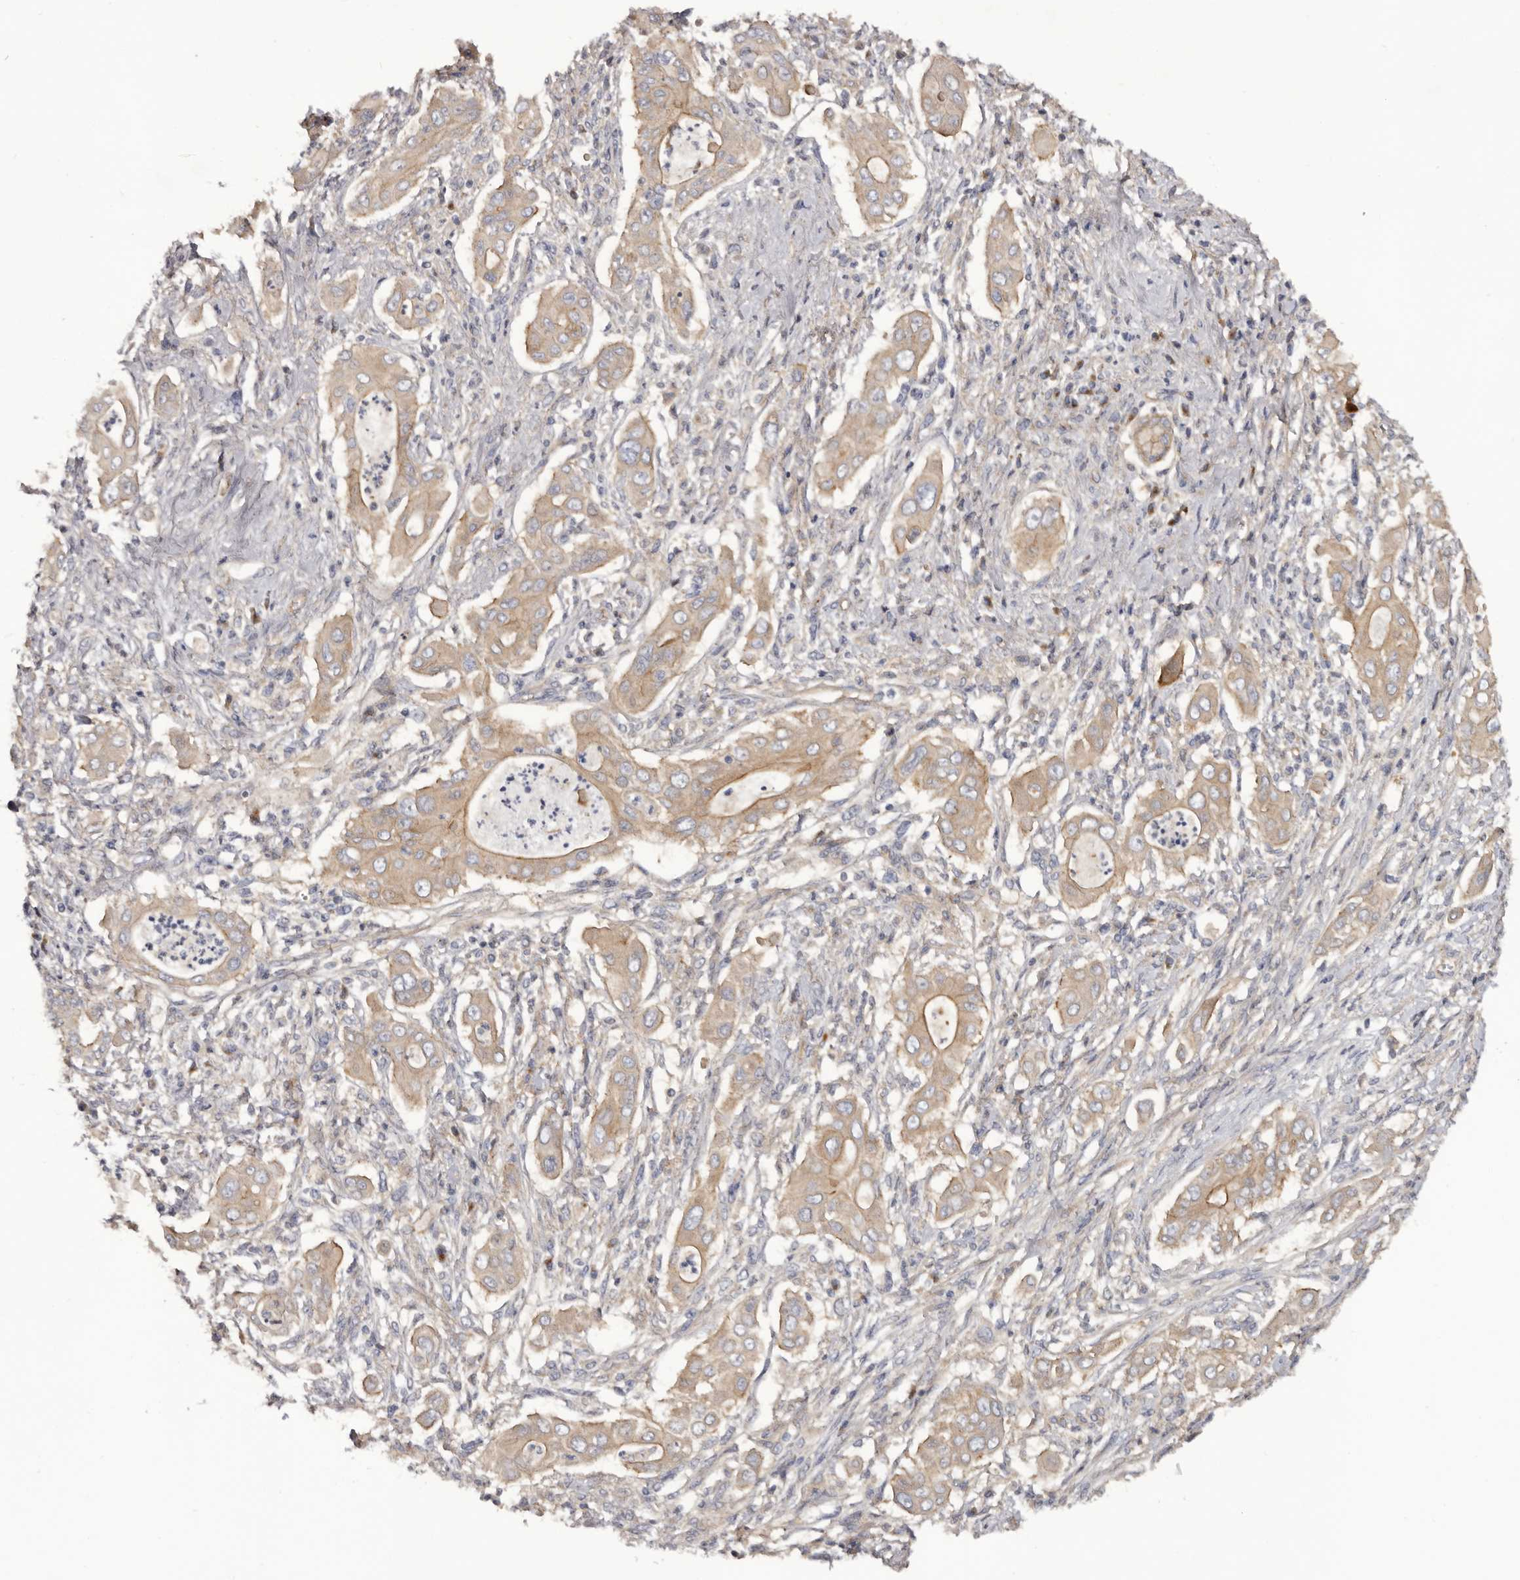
{"staining": {"intensity": "weak", "quantity": ">75%", "location": "cytoplasmic/membranous"}, "tissue": "pancreatic cancer", "cell_type": "Tumor cells", "image_type": "cancer", "snomed": [{"axis": "morphology", "description": "Adenocarcinoma, NOS"}, {"axis": "topography", "description": "Pancreas"}], "caption": "Pancreatic cancer stained with immunohistochemistry (IHC) shows weak cytoplasmic/membranous expression in about >75% of tumor cells. Using DAB (3,3'-diaminobenzidine) (brown) and hematoxylin (blue) stains, captured at high magnification using brightfield microscopy.", "gene": "INKA2", "patient": {"sex": "male", "age": 58}}